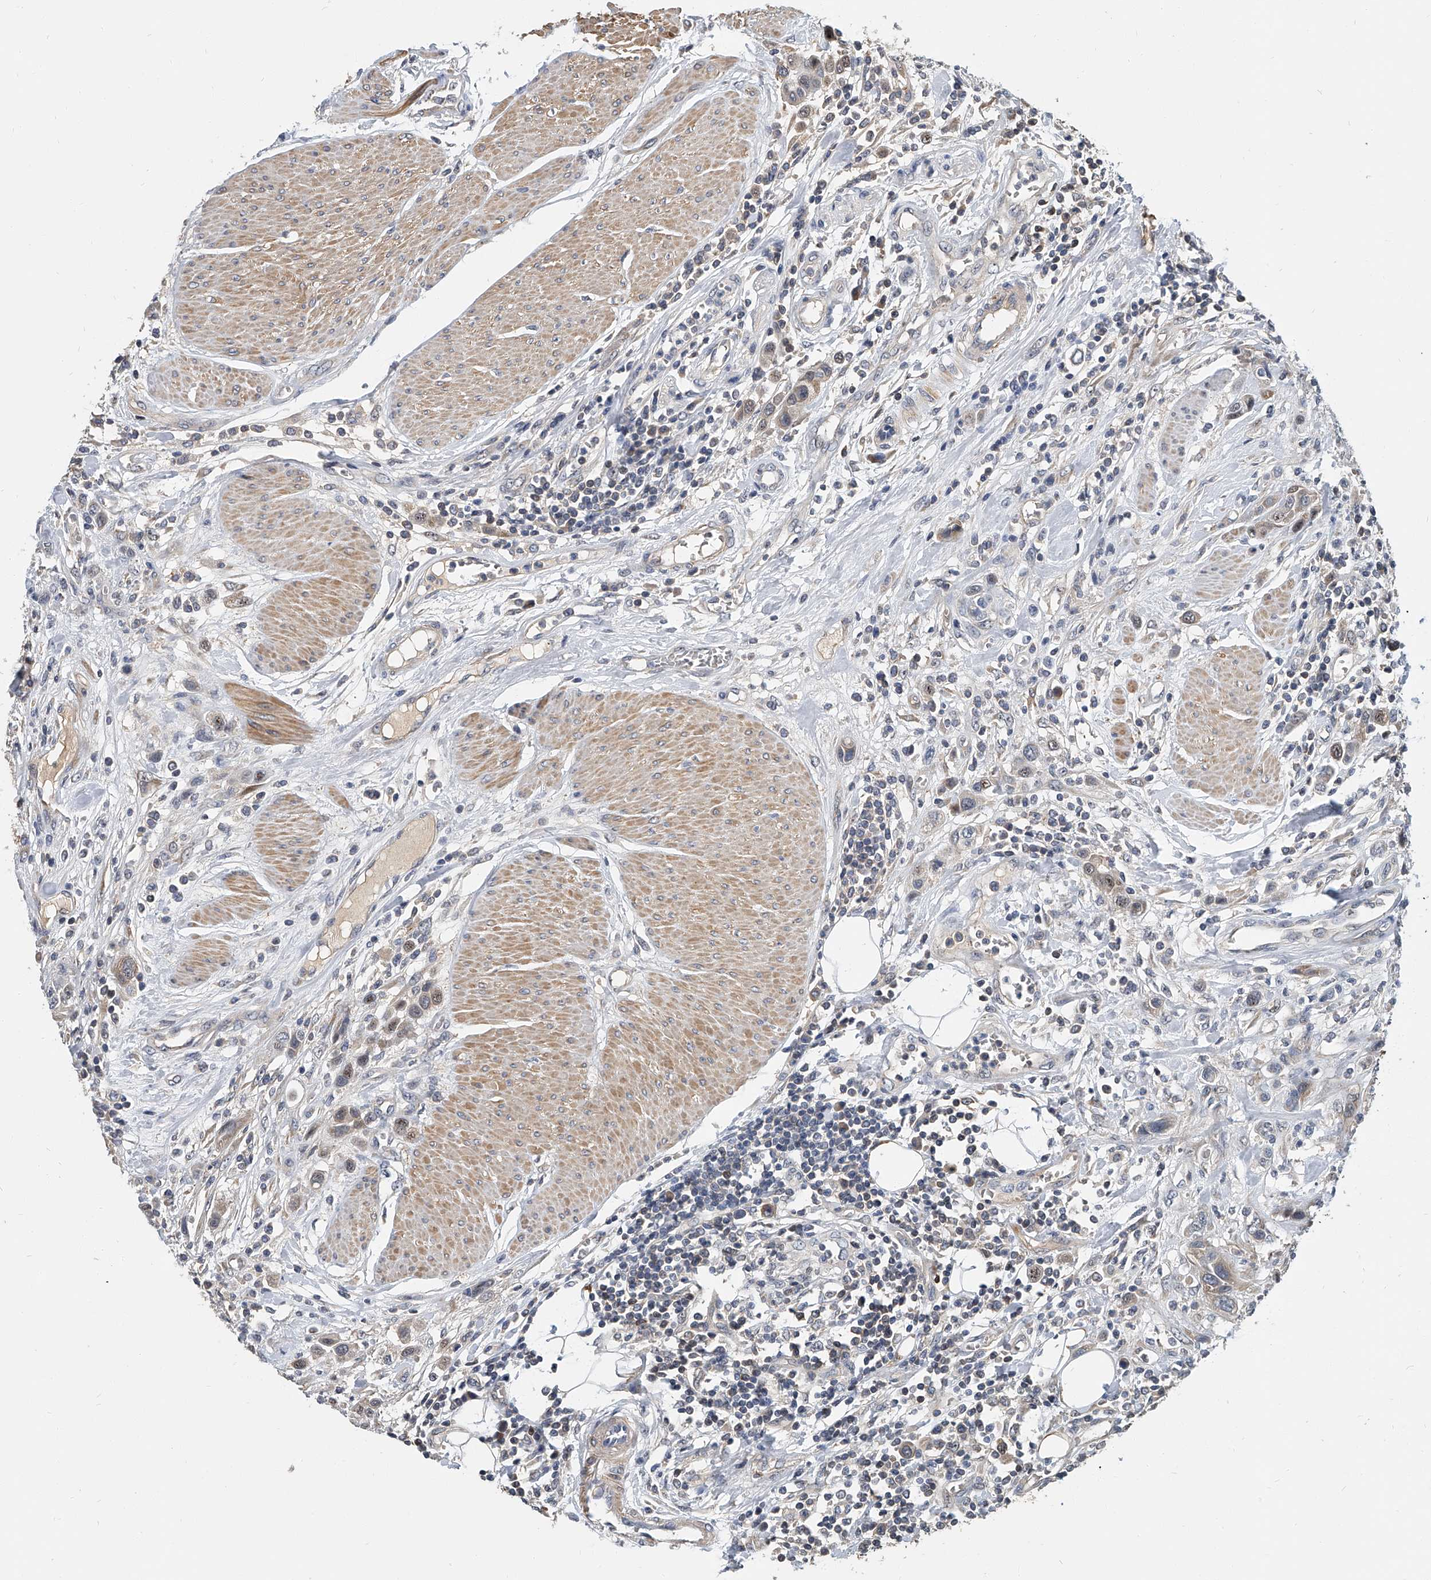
{"staining": {"intensity": "weak", "quantity": "25%-75%", "location": "cytoplasmic/membranous"}, "tissue": "urothelial cancer", "cell_type": "Tumor cells", "image_type": "cancer", "snomed": [{"axis": "morphology", "description": "Urothelial carcinoma, High grade"}, {"axis": "topography", "description": "Urinary bladder"}], "caption": "Tumor cells display low levels of weak cytoplasmic/membranous expression in about 25%-75% of cells in human urothelial cancer.", "gene": "CD200", "patient": {"sex": "male", "age": 50}}